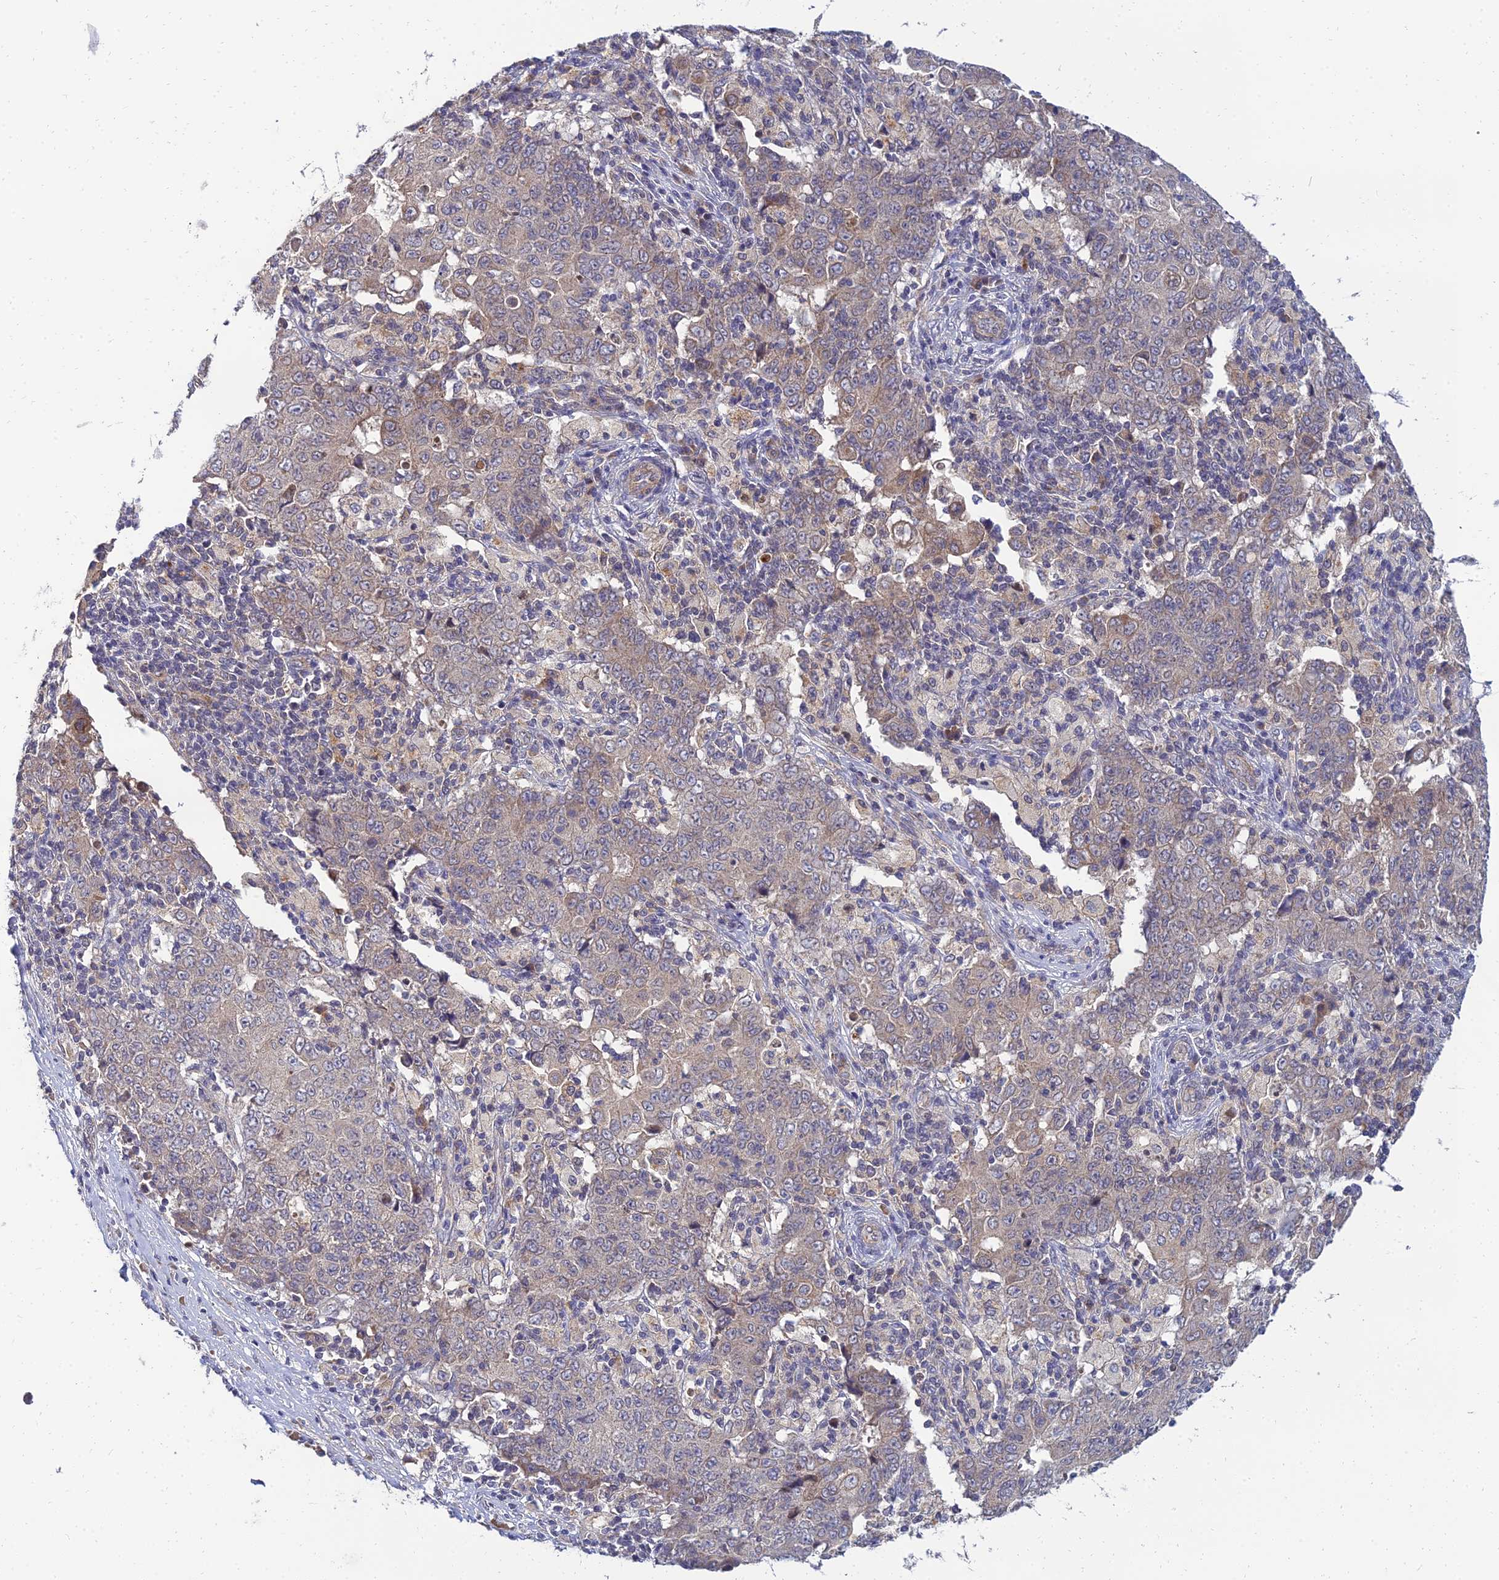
{"staining": {"intensity": "weak", "quantity": "25%-75%", "location": "cytoplasmic/membranous"}, "tissue": "ovarian cancer", "cell_type": "Tumor cells", "image_type": "cancer", "snomed": [{"axis": "morphology", "description": "Carcinoma, endometroid"}, {"axis": "topography", "description": "Ovary"}], "caption": "Protein staining by immunohistochemistry exhibits weak cytoplasmic/membranous positivity in about 25%-75% of tumor cells in ovarian cancer (endometroid carcinoma). (DAB IHC with brightfield microscopy, high magnification).", "gene": "NPY", "patient": {"sex": "female", "age": 42}}